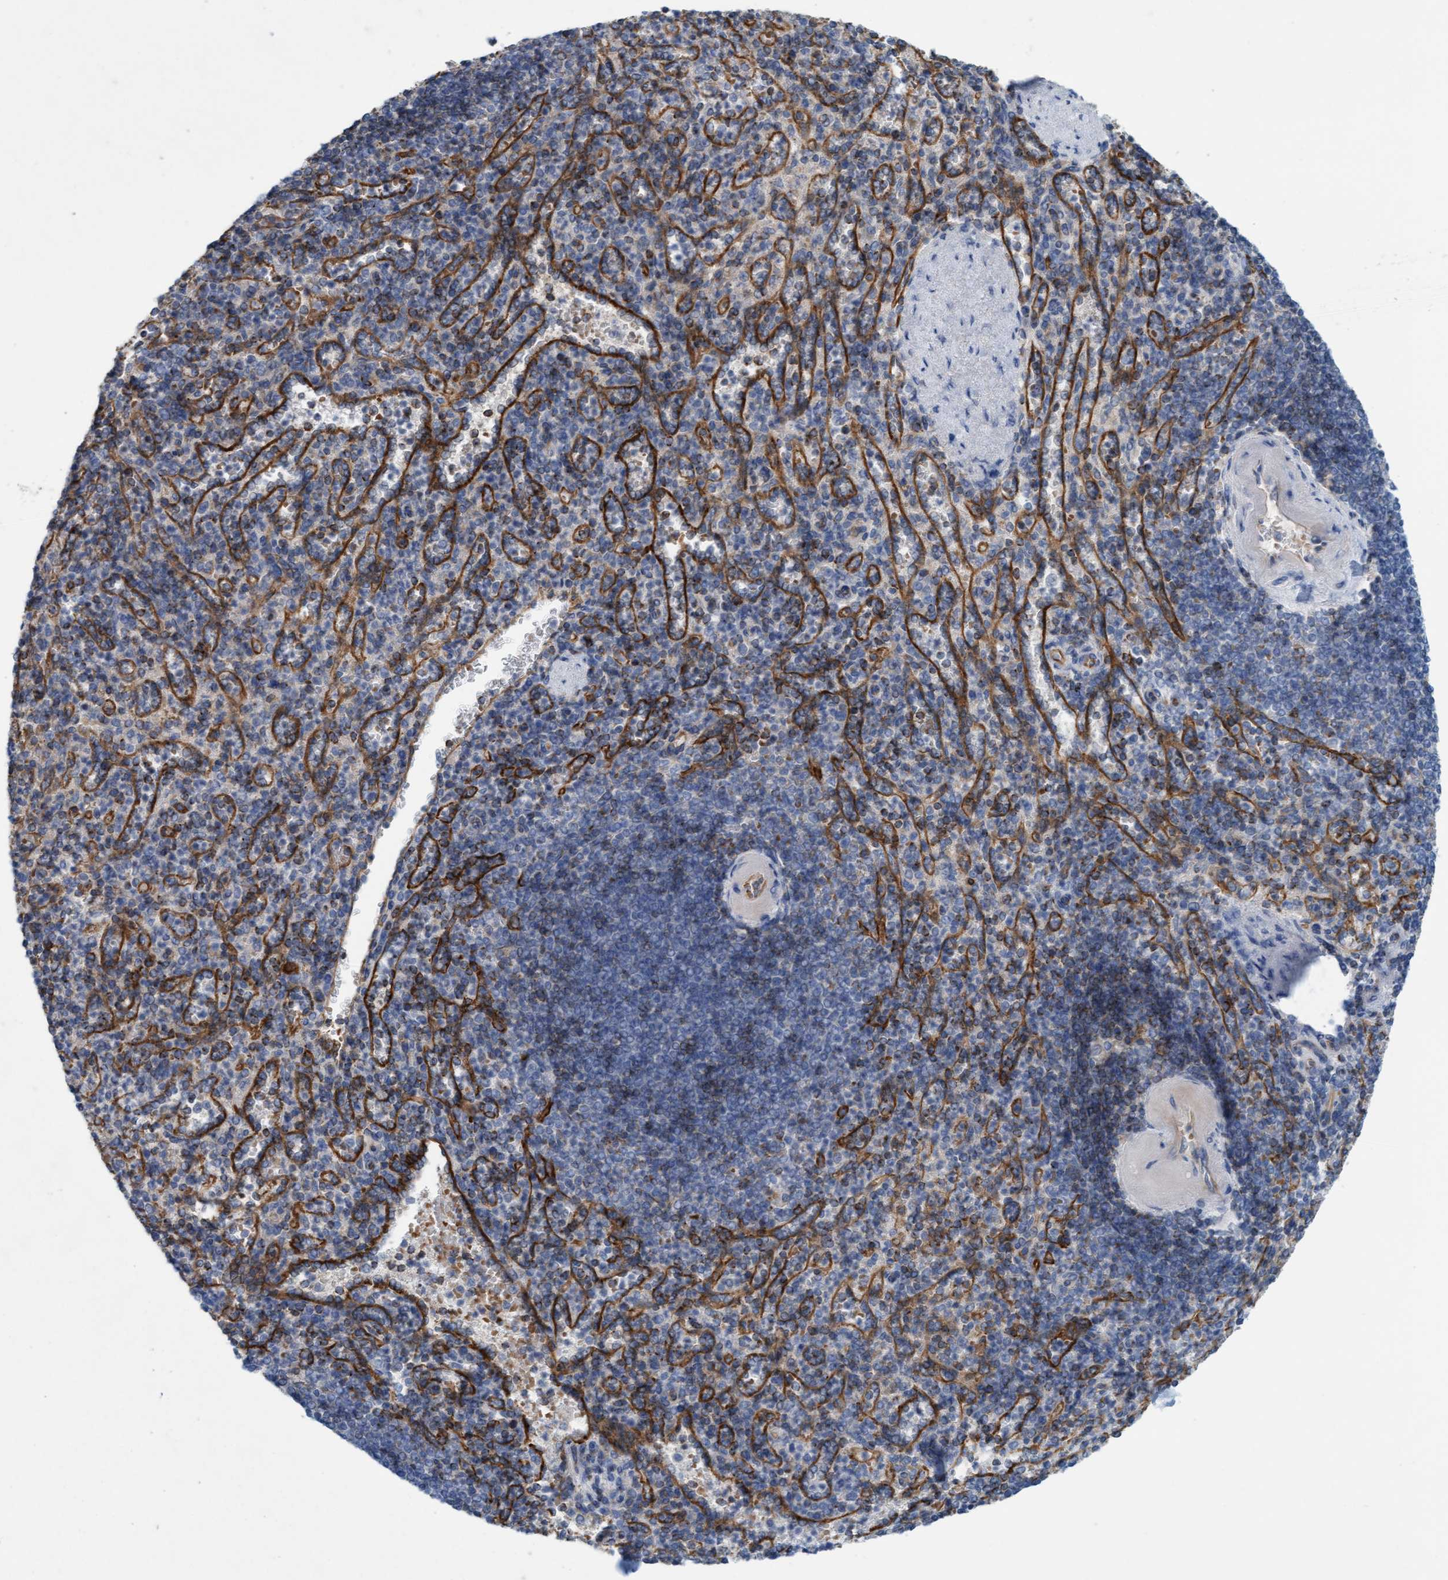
{"staining": {"intensity": "weak", "quantity": "25%-75%", "location": "cytoplasmic/membranous"}, "tissue": "spleen", "cell_type": "Cells in red pulp", "image_type": "normal", "snomed": [{"axis": "morphology", "description": "Normal tissue, NOS"}, {"axis": "topography", "description": "Spleen"}], "caption": "A high-resolution photomicrograph shows immunohistochemistry (IHC) staining of unremarkable spleen, which displays weak cytoplasmic/membranous positivity in about 25%-75% of cells in red pulp.", "gene": "SIGIRR", "patient": {"sex": "female", "age": 74}}